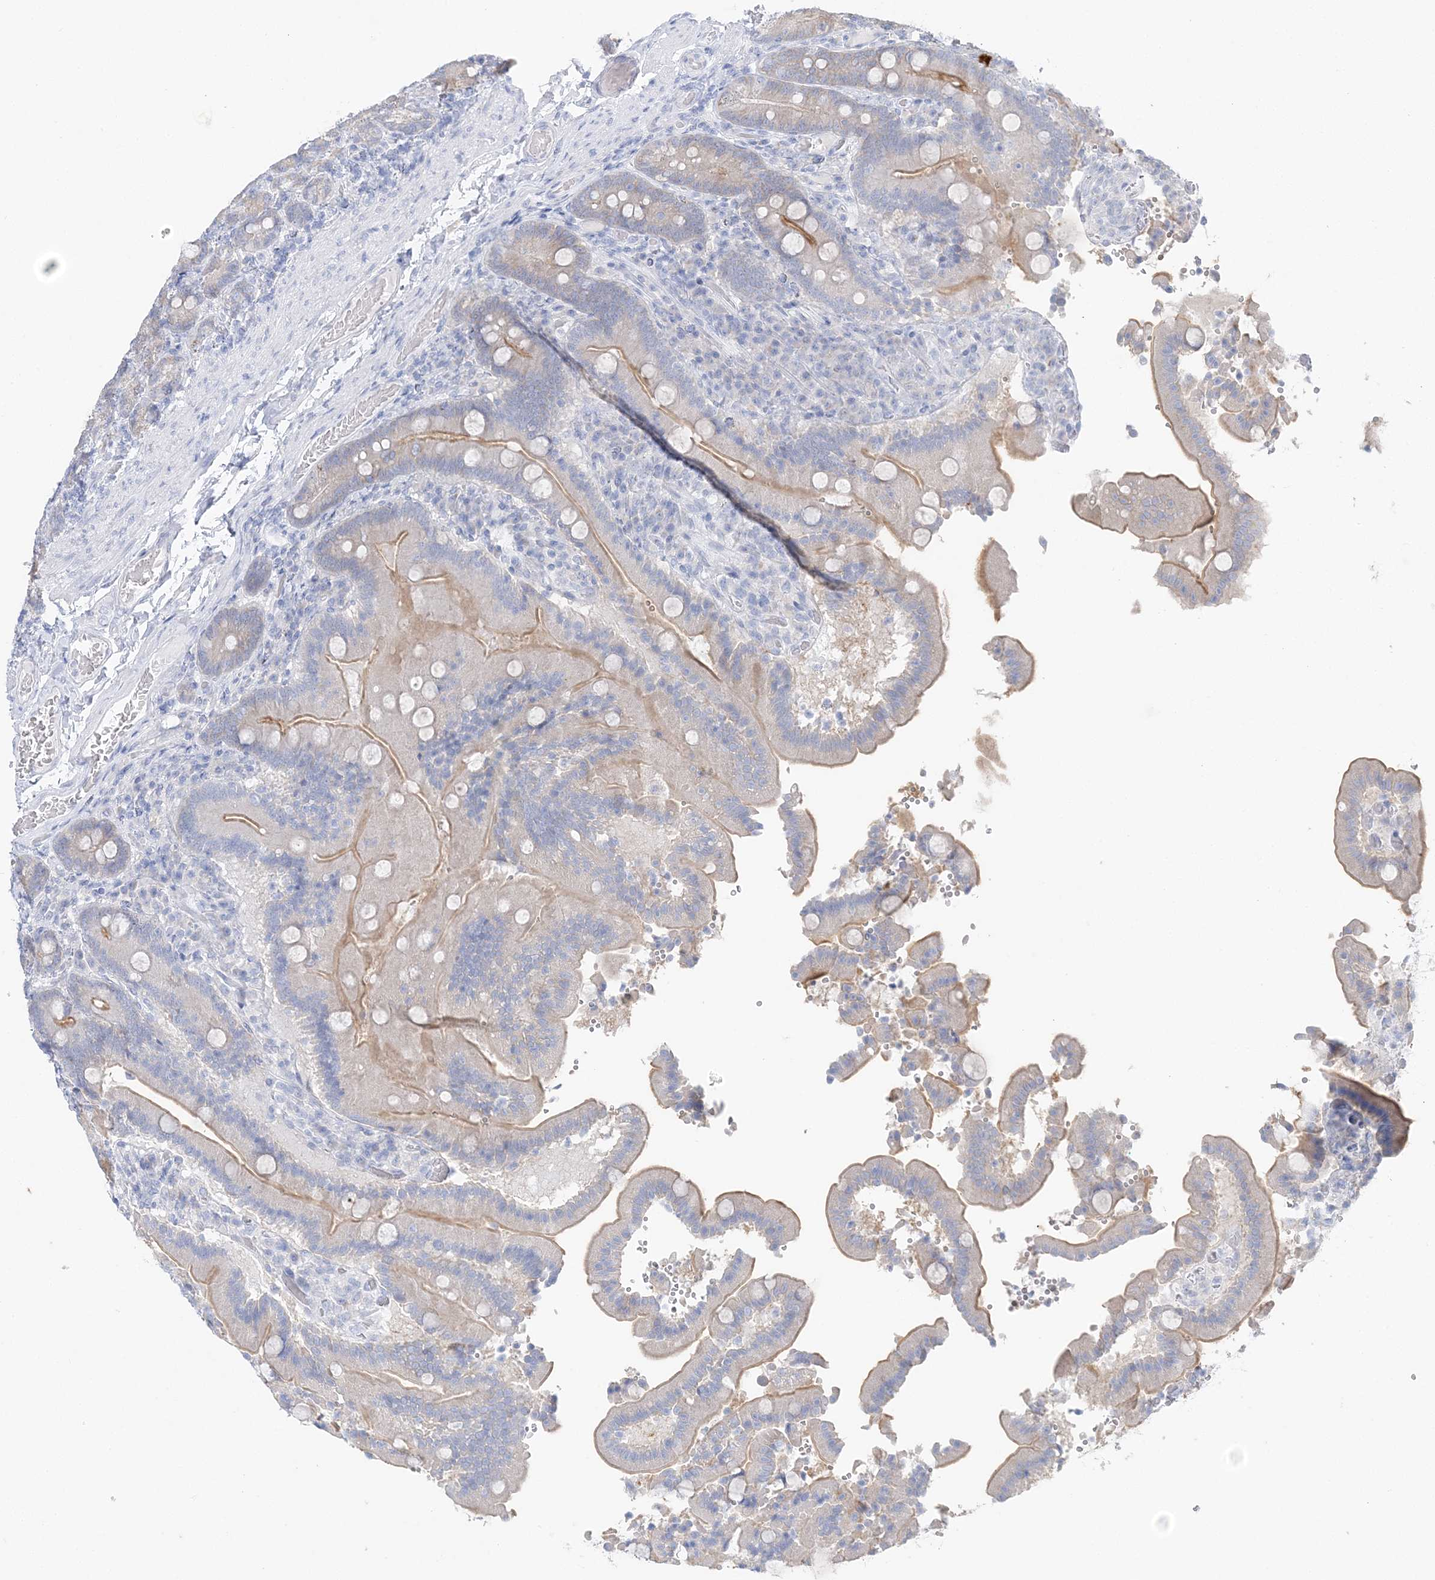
{"staining": {"intensity": "weak", "quantity": "<25%", "location": "cytoplasmic/membranous"}, "tissue": "duodenum", "cell_type": "Glandular cells", "image_type": "normal", "snomed": [{"axis": "morphology", "description": "Normal tissue, NOS"}, {"axis": "topography", "description": "Duodenum"}], "caption": "Glandular cells are negative for brown protein staining in normal duodenum. (DAB IHC visualized using brightfield microscopy, high magnification).", "gene": "SLC5A6", "patient": {"sex": "female", "age": 62}}